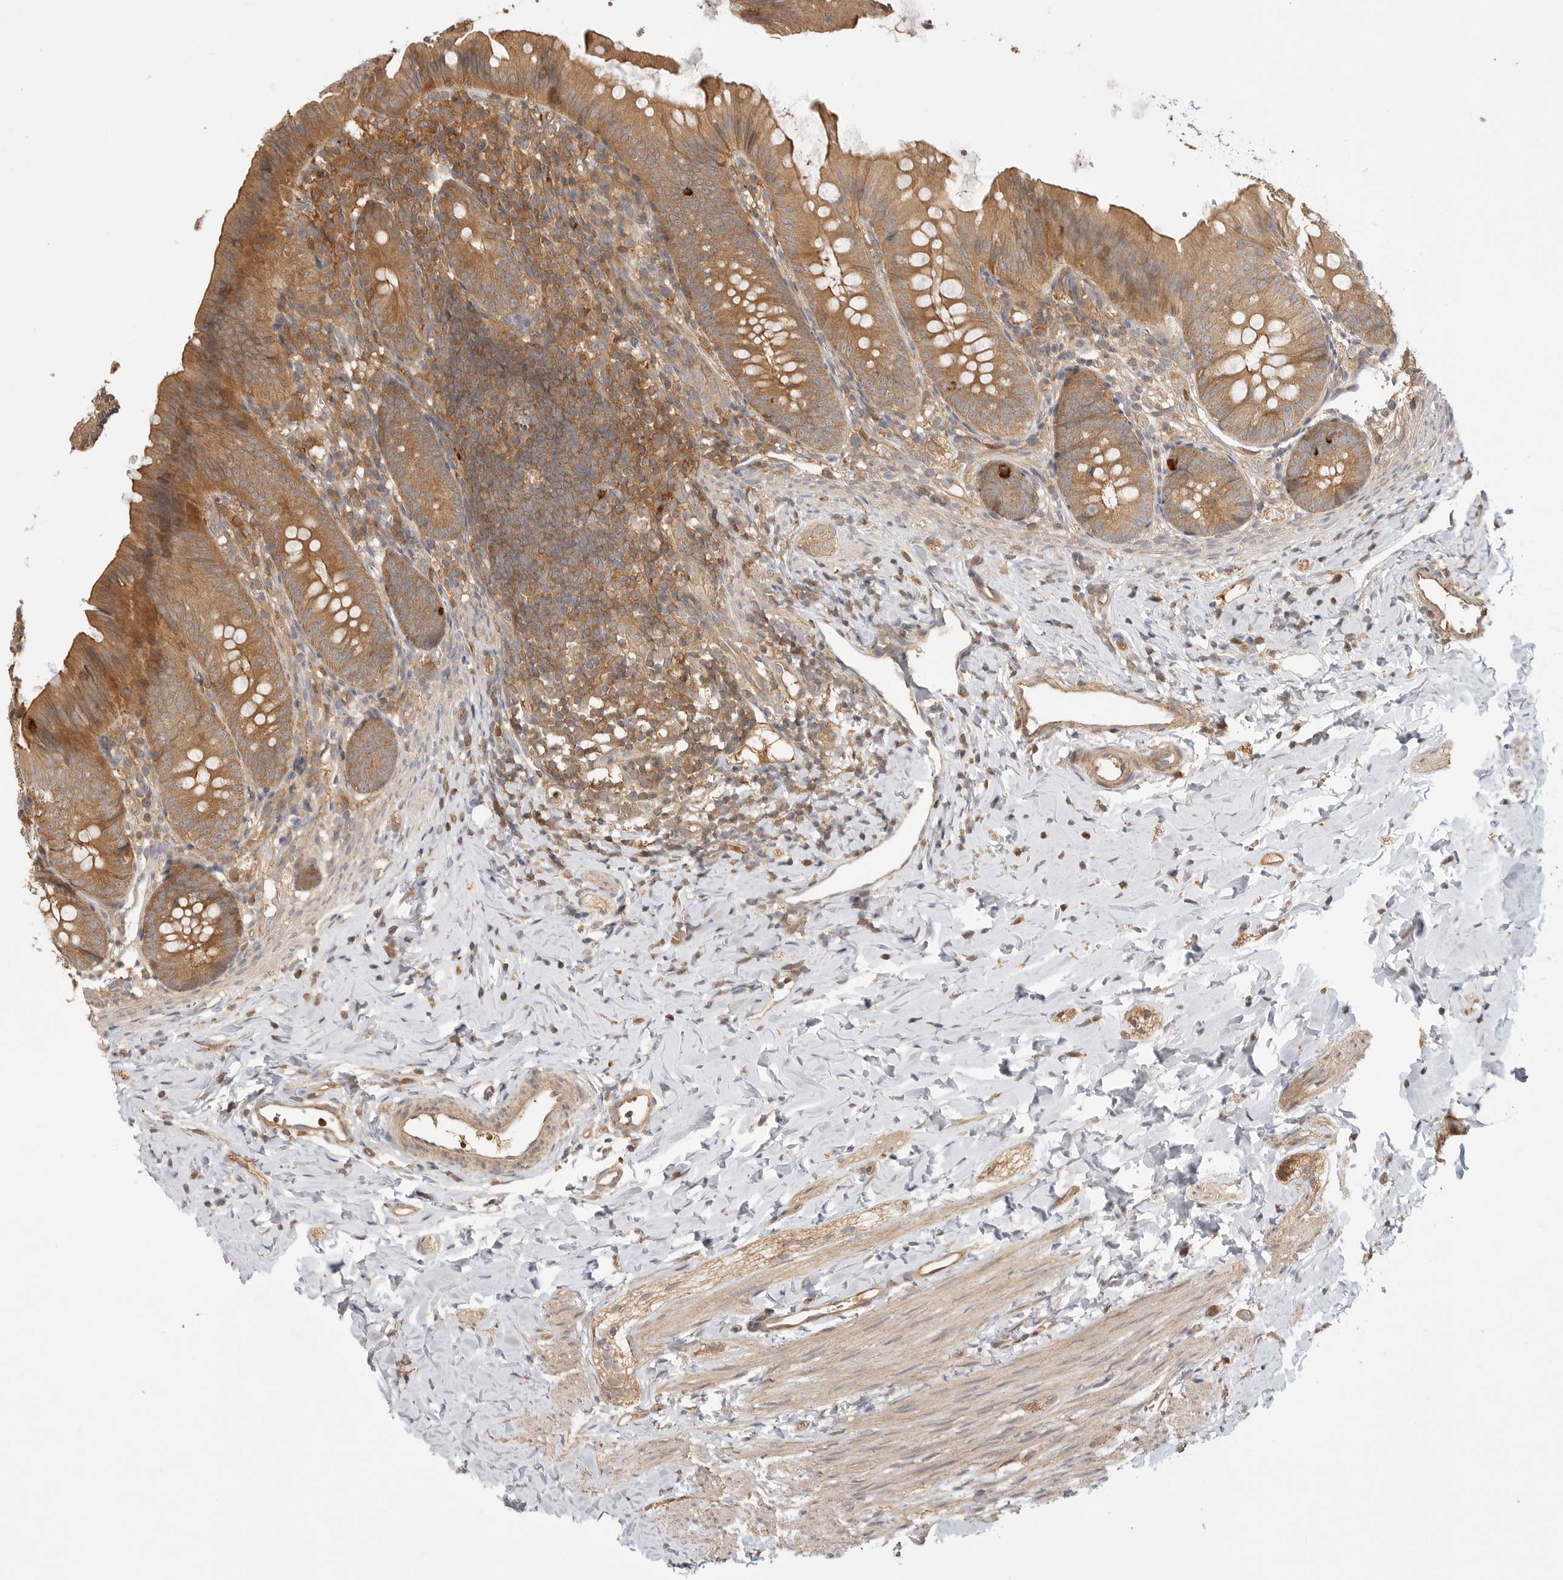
{"staining": {"intensity": "moderate", "quantity": ">75%", "location": "cytoplasmic/membranous"}, "tissue": "appendix", "cell_type": "Glandular cells", "image_type": "normal", "snomed": [{"axis": "morphology", "description": "Normal tissue, NOS"}, {"axis": "topography", "description": "Appendix"}], "caption": "Immunohistochemical staining of benign appendix reveals moderate cytoplasmic/membranous protein expression in approximately >75% of glandular cells. The staining was performed using DAB to visualize the protein expression in brown, while the nuclei were stained in blue with hematoxylin (Magnification: 20x).", "gene": "CLDN12", "patient": {"sex": "male", "age": 1}}